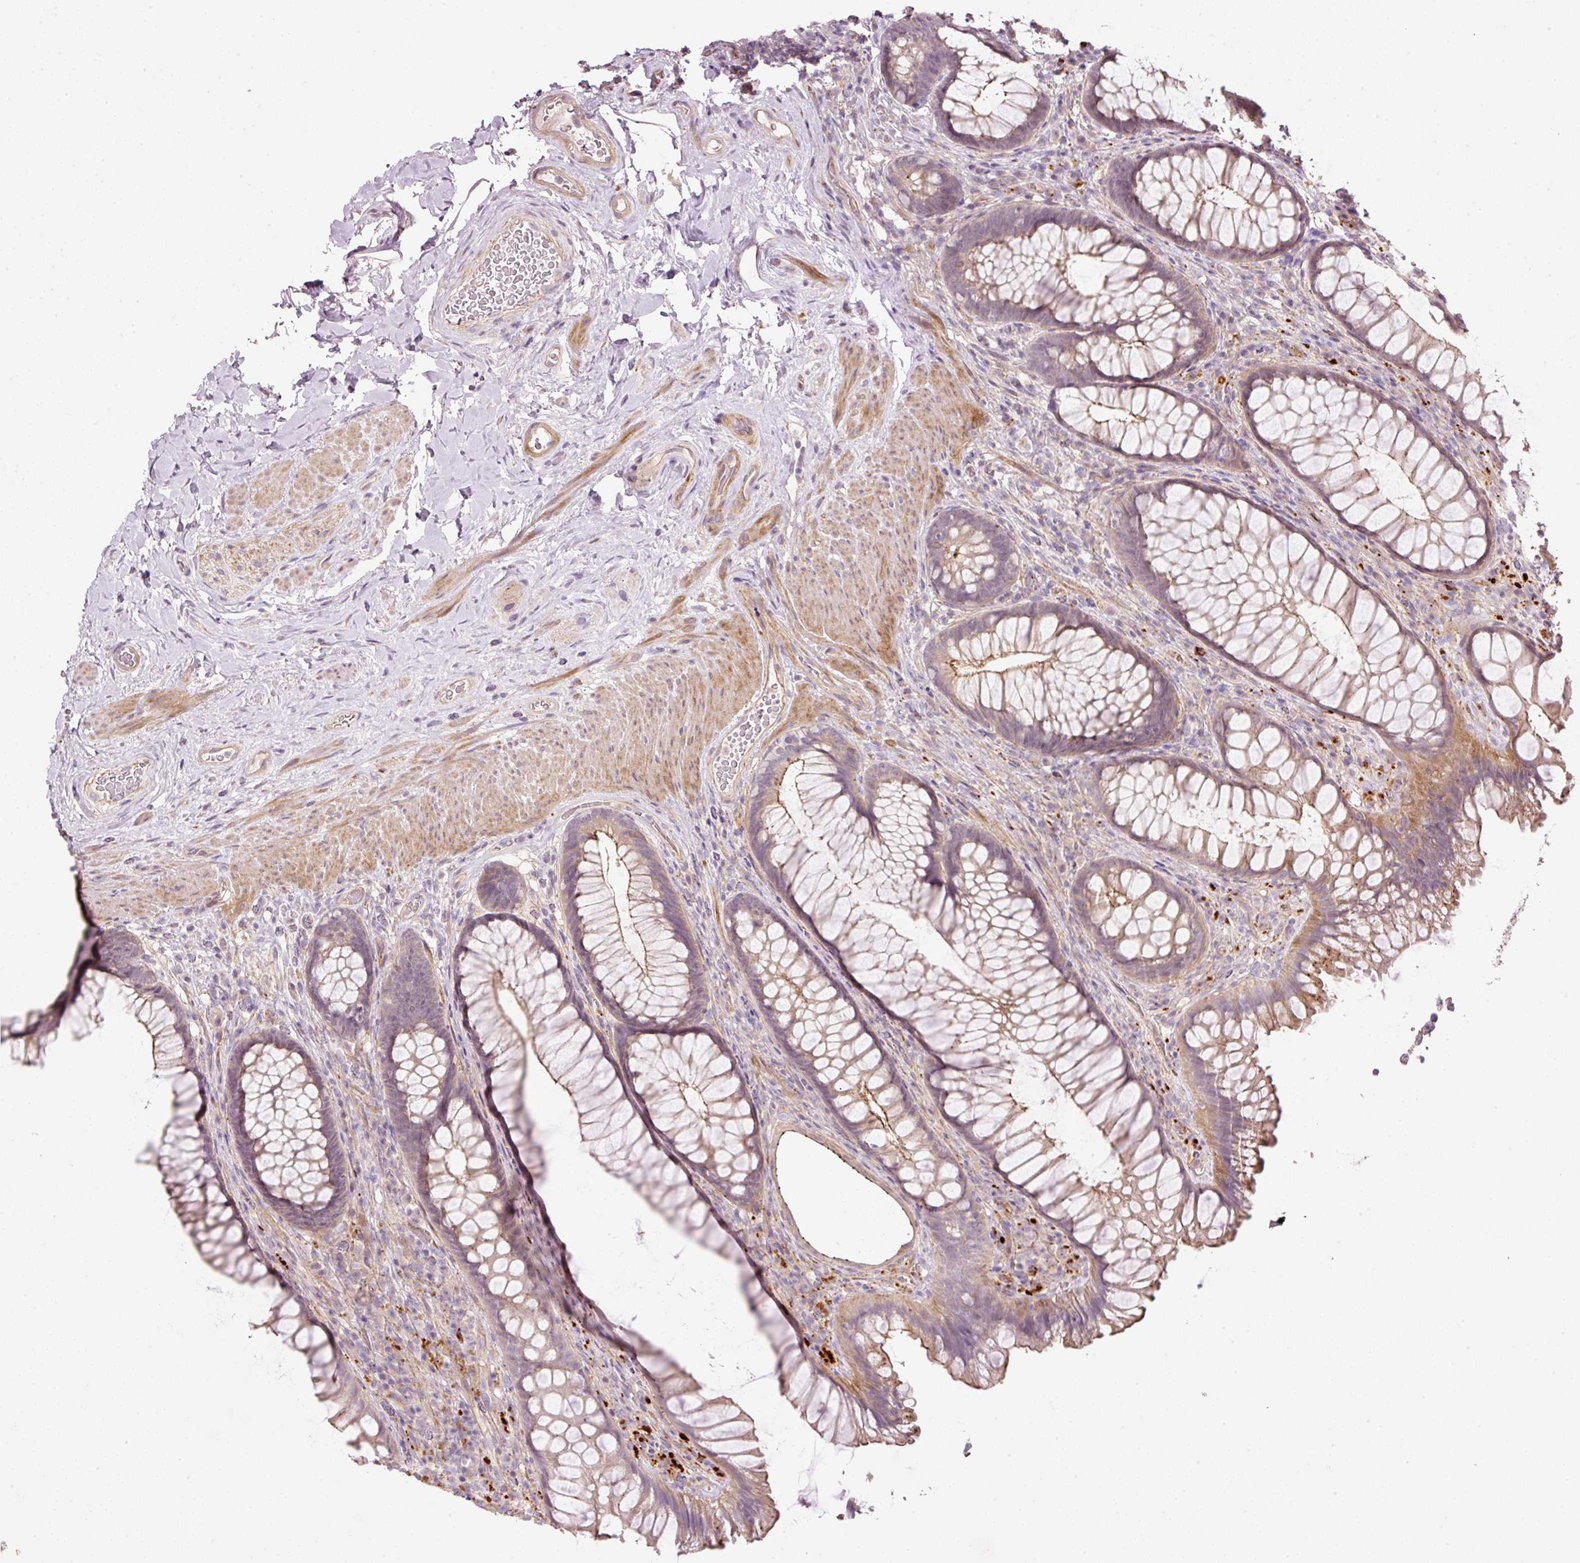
{"staining": {"intensity": "moderate", "quantity": "25%-75%", "location": "cytoplasmic/membranous"}, "tissue": "rectum", "cell_type": "Glandular cells", "image_type": "normal", "snomed": [{"axis": "morphology", "description": "Normal tissue, NOS"}, {"axis": "topography", "description": "Rectum"}], "caption": "Immunohistochemical staining of unremarkable human rectum shows 25%-75% levels of moderate cytoplasmic/membranous protein expression in approximately 25%-75% of glandular cells. (Brightfield microscopy of DAB IHC at high magnification).", "gene": "TIRAP", "patient": {"sex": "male", "age": 53}}